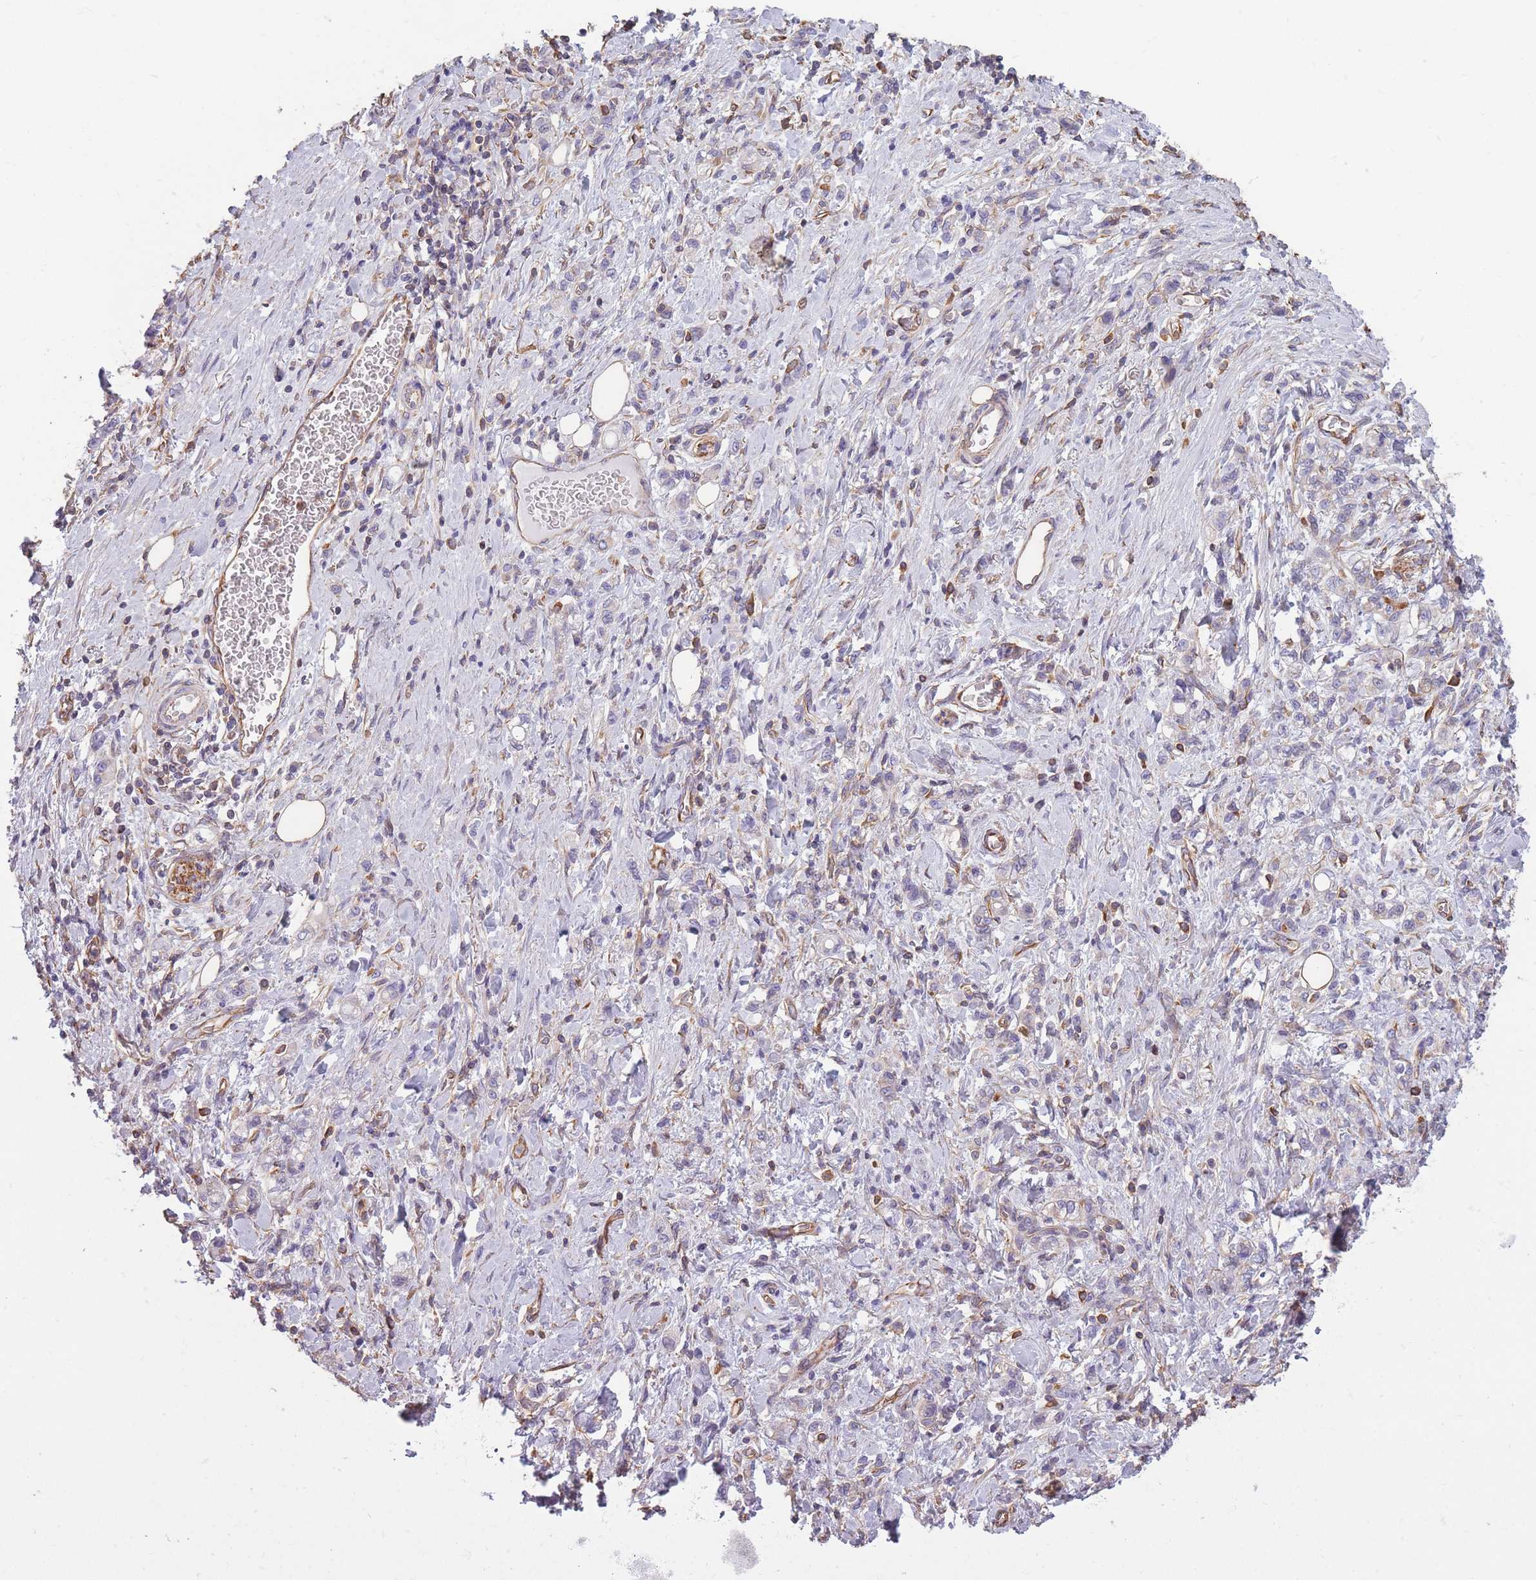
{"staining": {"intensity": "negative", "quantity": "none", "location": "none"}, "tissue": "stomach cancer", "cell_type": "Tumor cells", "image_type": "cancer", "snomed": [{"axis": "morphology", "description": "Adenocarcinoma, NOS"}, {"axis": "topography", "description": "Stomach"}], "caption": "Tumor cells are negative for brown protein staining in stomach cancer.", "gene": "ADD1", "patient": {"sex": "male", "age": 77}}